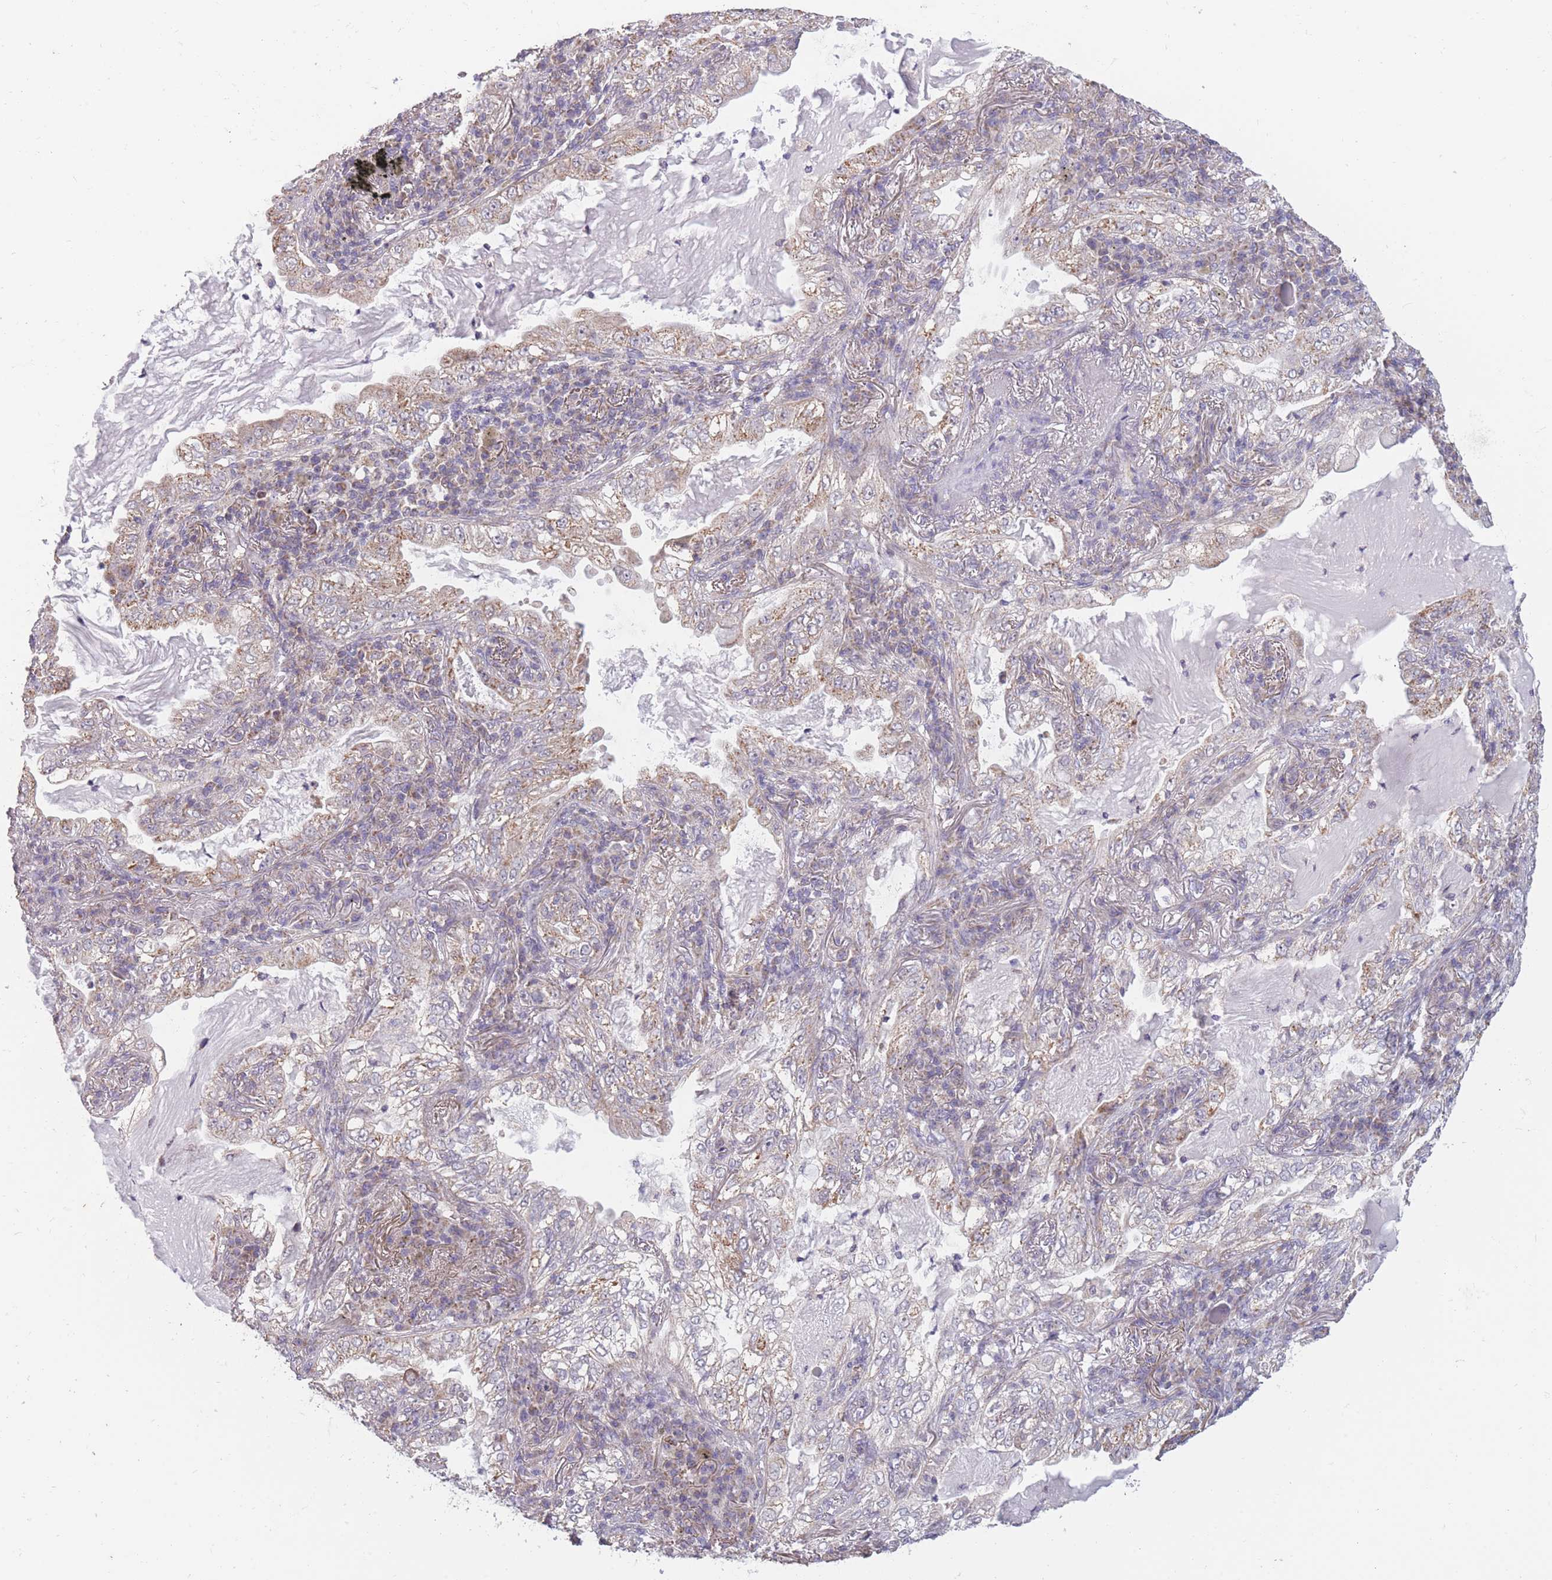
{"staining": {"intensity": "moderate", "quantity": "25%-75%", "location": "cytoplasmic/membranous"}, "tissue": "lung cancer", "cell_type": "Tumor cells", "image_type": "cancer", "snomed": [{"axis": "morphology", "description": "Adenocarcinoma, NOS"}, {"axis": "topography", "description": "Lung"}], "caption": "Protein analysis of lung cancer (adenocarcinoma) tissue demonstrates moderate cytoplasmic/membranous expression in about 25%-75% of tumor cells.", "gene": "MRPS18C", "patient": {"sex": "female", "age": 73}}